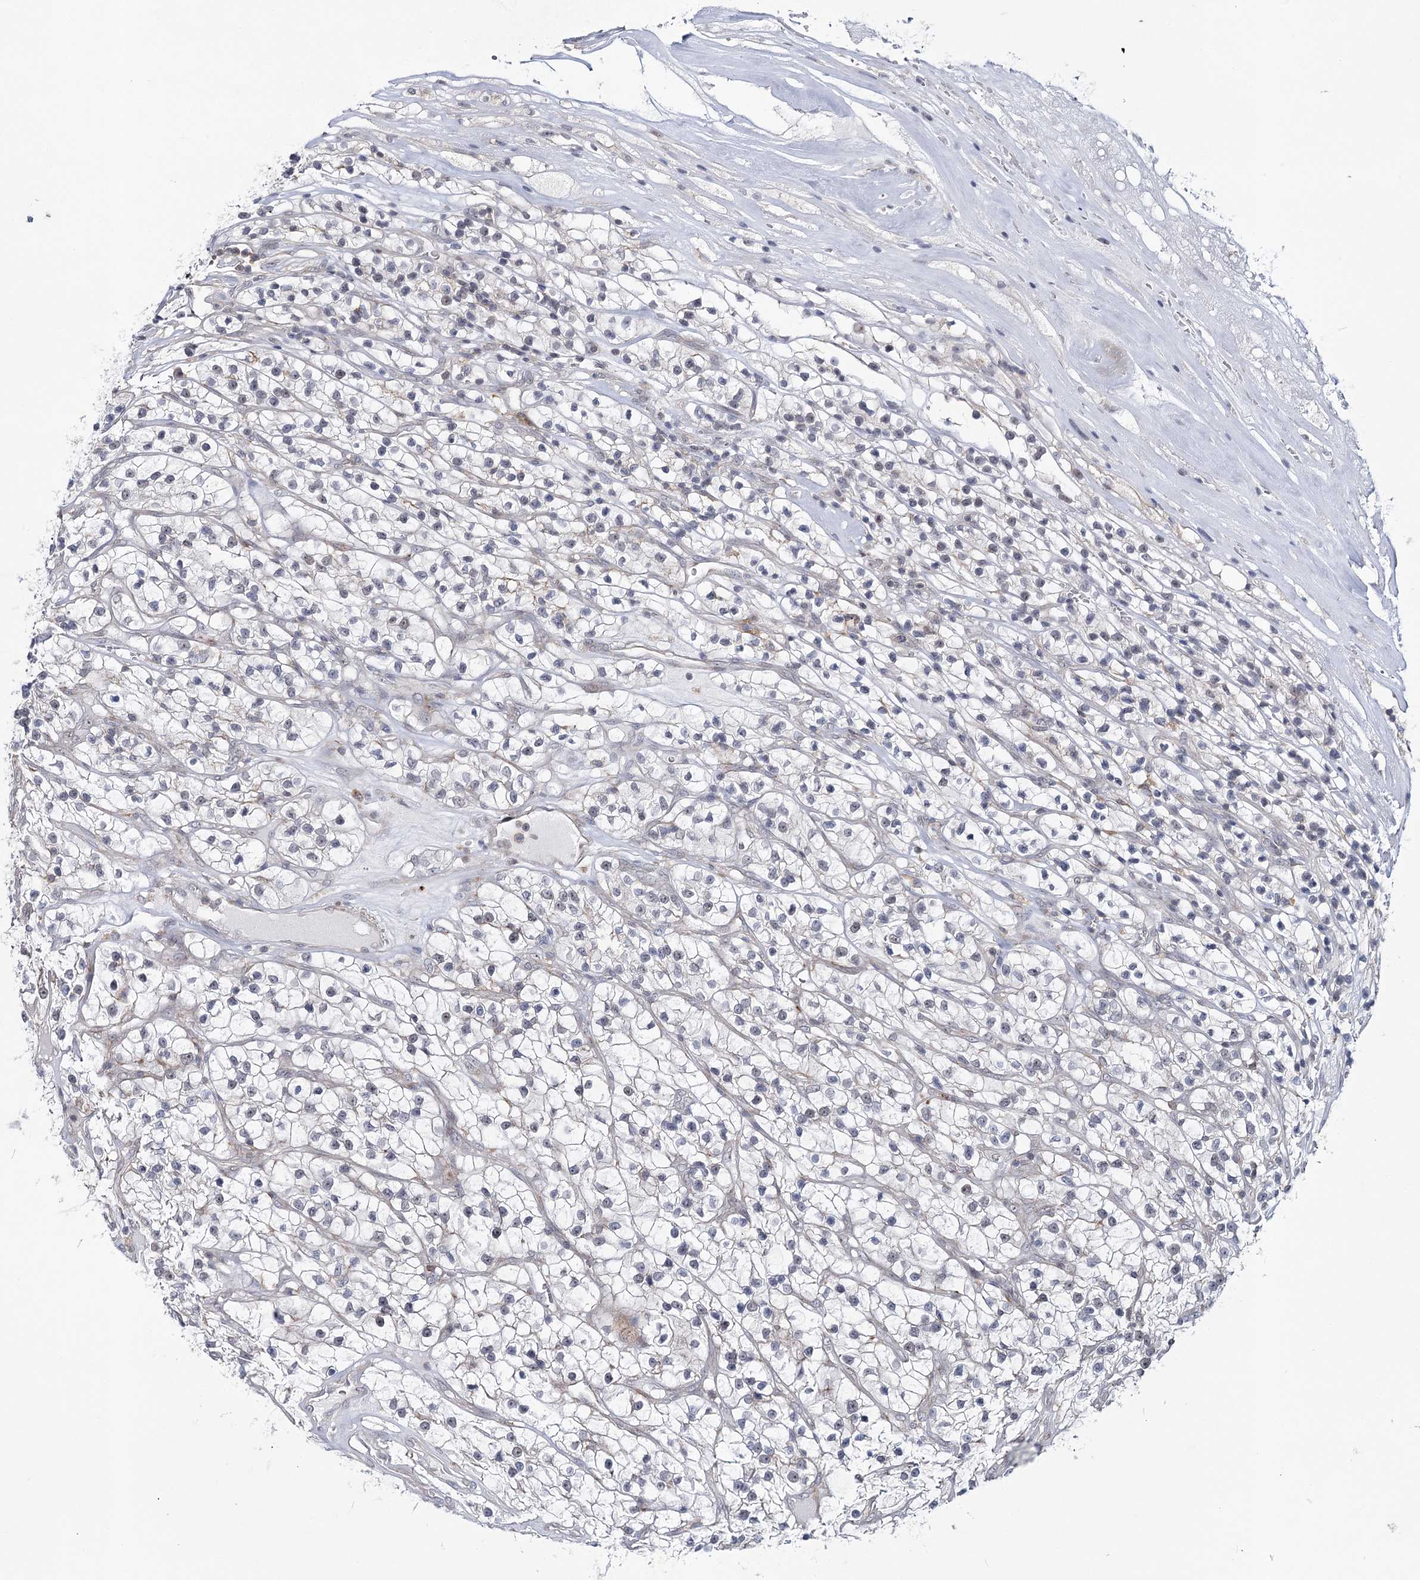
{"staining": {"intensity": "negative", "quantity": "none", "location": "none"}, "tissue": "renal cancer", "cell_type": "Tumor cells", "image_type": "cancer", "snomed": [{"axis": "morphology", "description": "Adenocarcinoma, NOS"}, {"axis": "topography", "description": "Kidney"}], "caption": "Immunohistochemical staining of renal cancer shows no significant positivity in tumor cells.", "gene": "ZC3H8", "patient": {"sex": "female", "age": 57}}